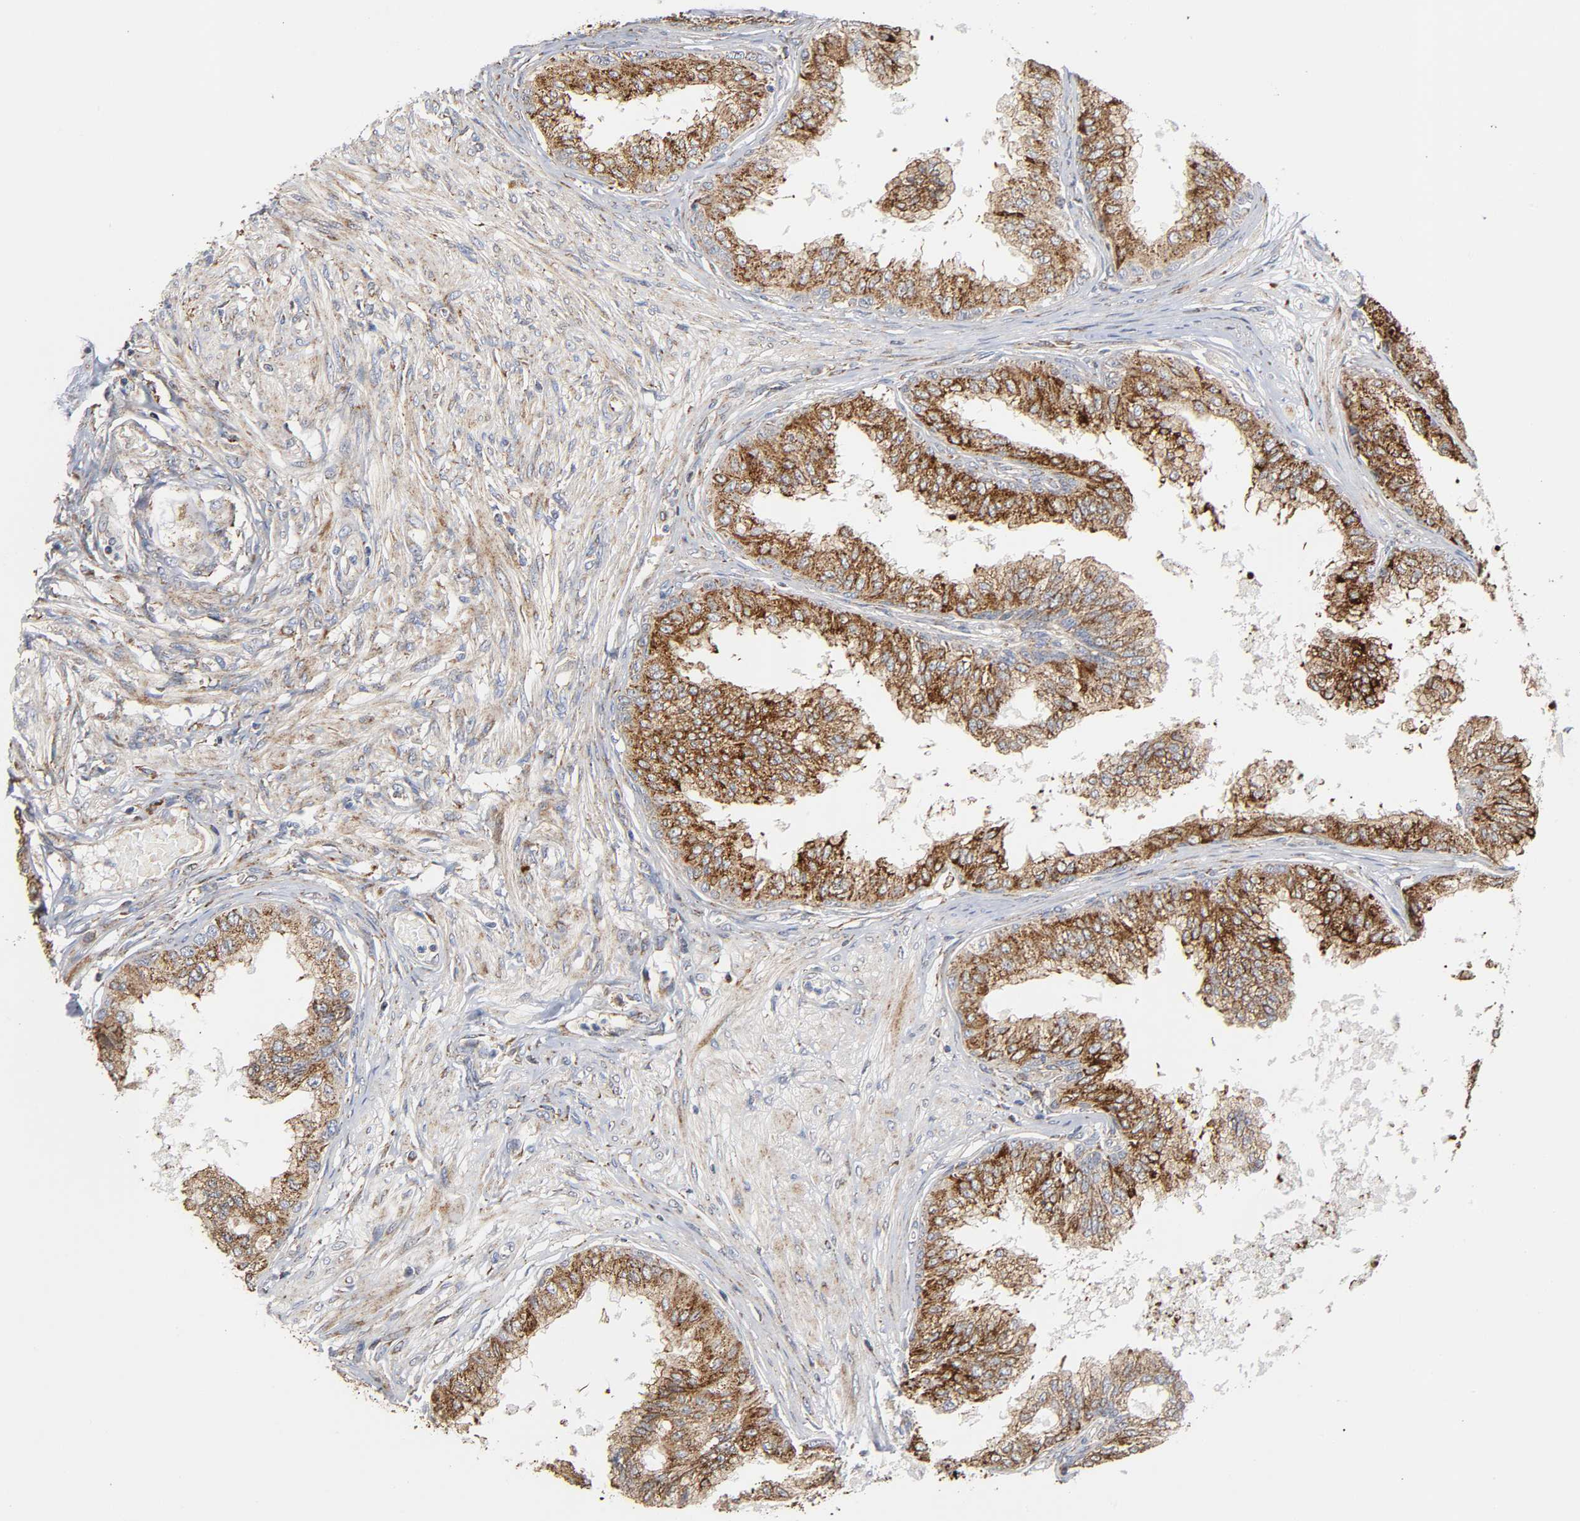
{"staining": {"intensity": "moderate", "quantity": "25%-75%", "location": "cytoplasmic/membranous"}, "tissue": "prostate", "cell_type": "Glandular cells", "image_type": "normal", "snomed": [{"axis": "morphology", "description": "Normal tissue, NOS"}, {"axis": "topography", "description": "Prostate"}, {"axis": "topography", "description": "Seminal veicle"}], "caption": "Glandular cells show medium levels of moderate cytoplasmic/membranous expression in about 25%-75% of cells in unremarkable human prostate.", "gene": "MAP3K1", "patient": {"sex": "male", "age": 60}}